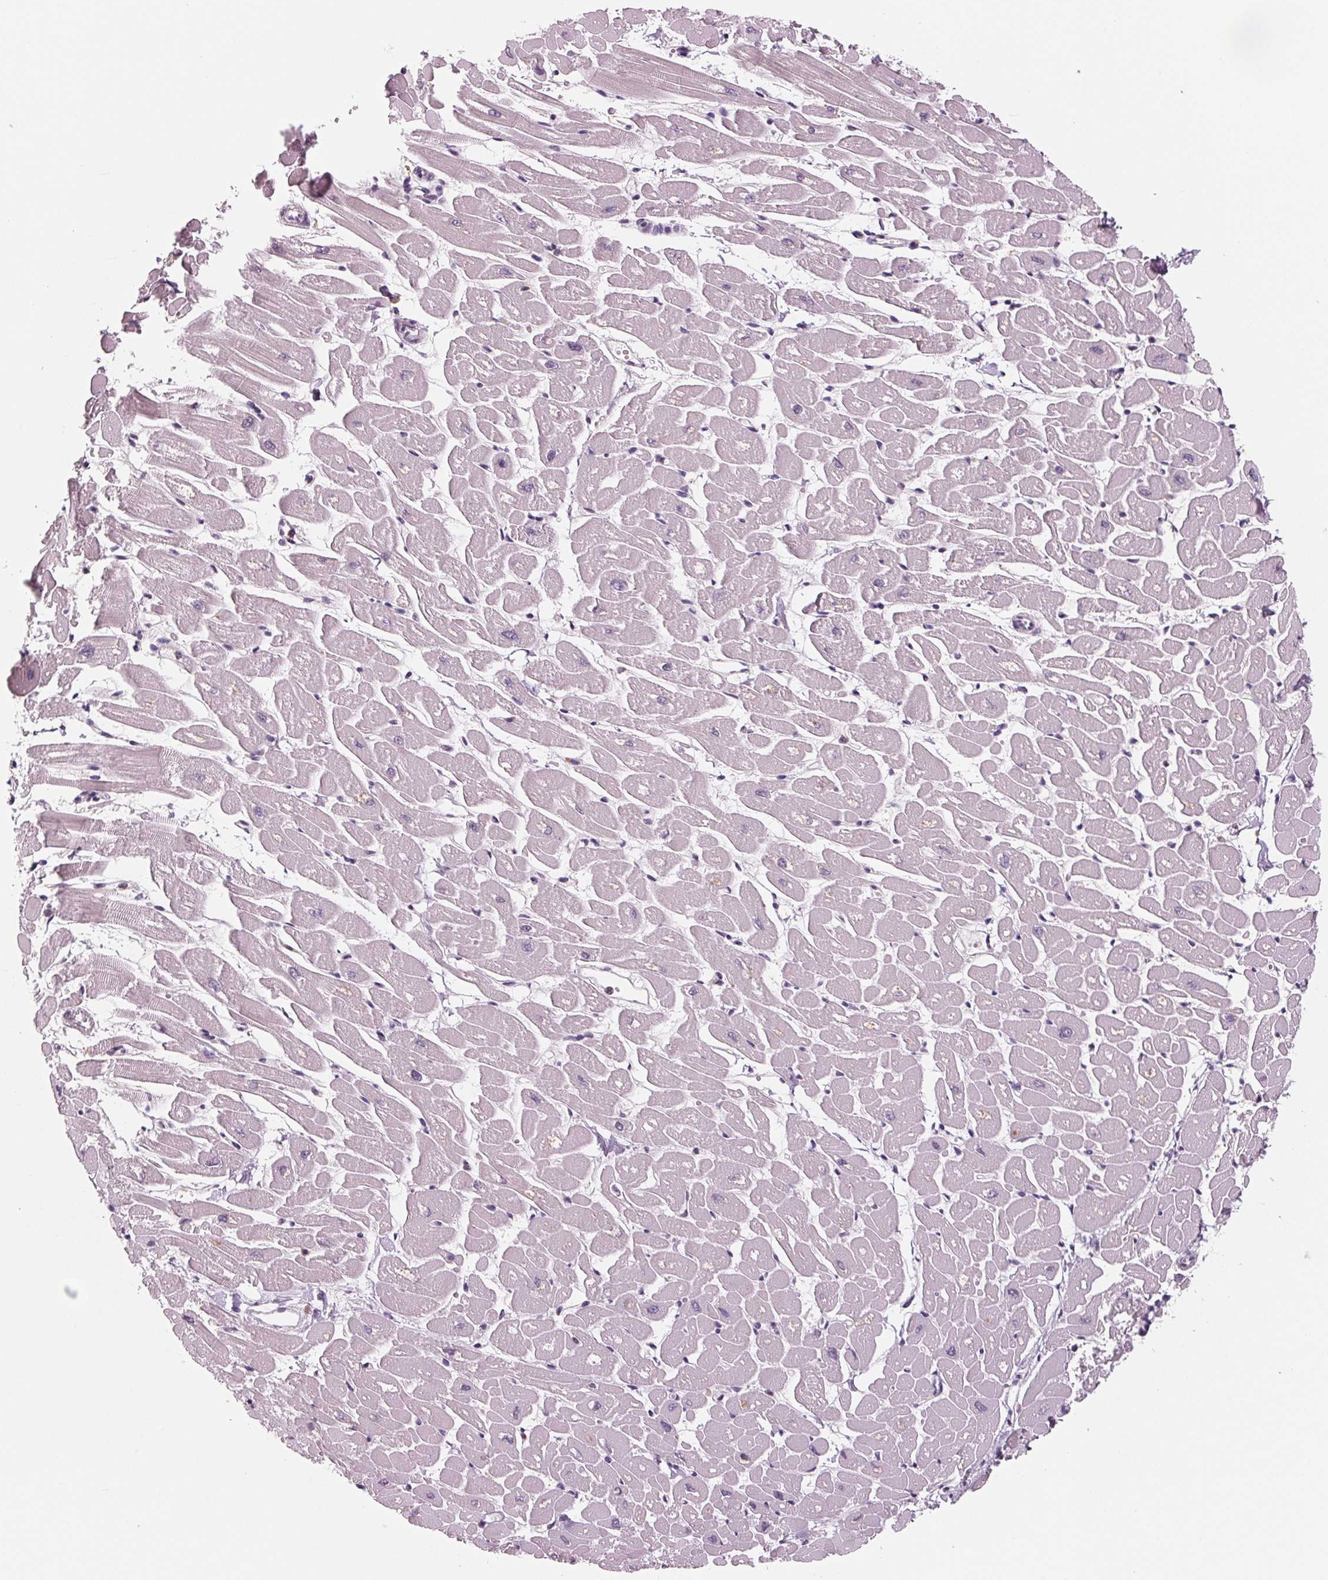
{"staining": {"intensity": "negative", "quantity": "none", "location": "none"}, "tissue": "heart muscle", "cell_type": "Cardiomyocytes", "image_type": "normal", "snomed": [{"axis": "morphology", "description": "Normal tissue, NOS"}, {"axis": "topography", "description": "Heart"}], "caption": "Micrograph shows no protein positivity in cardiomyocytes of benign heart muscle.", "gene": "ARHGAP25", "patient": {"sex": "male", "age": 57}}